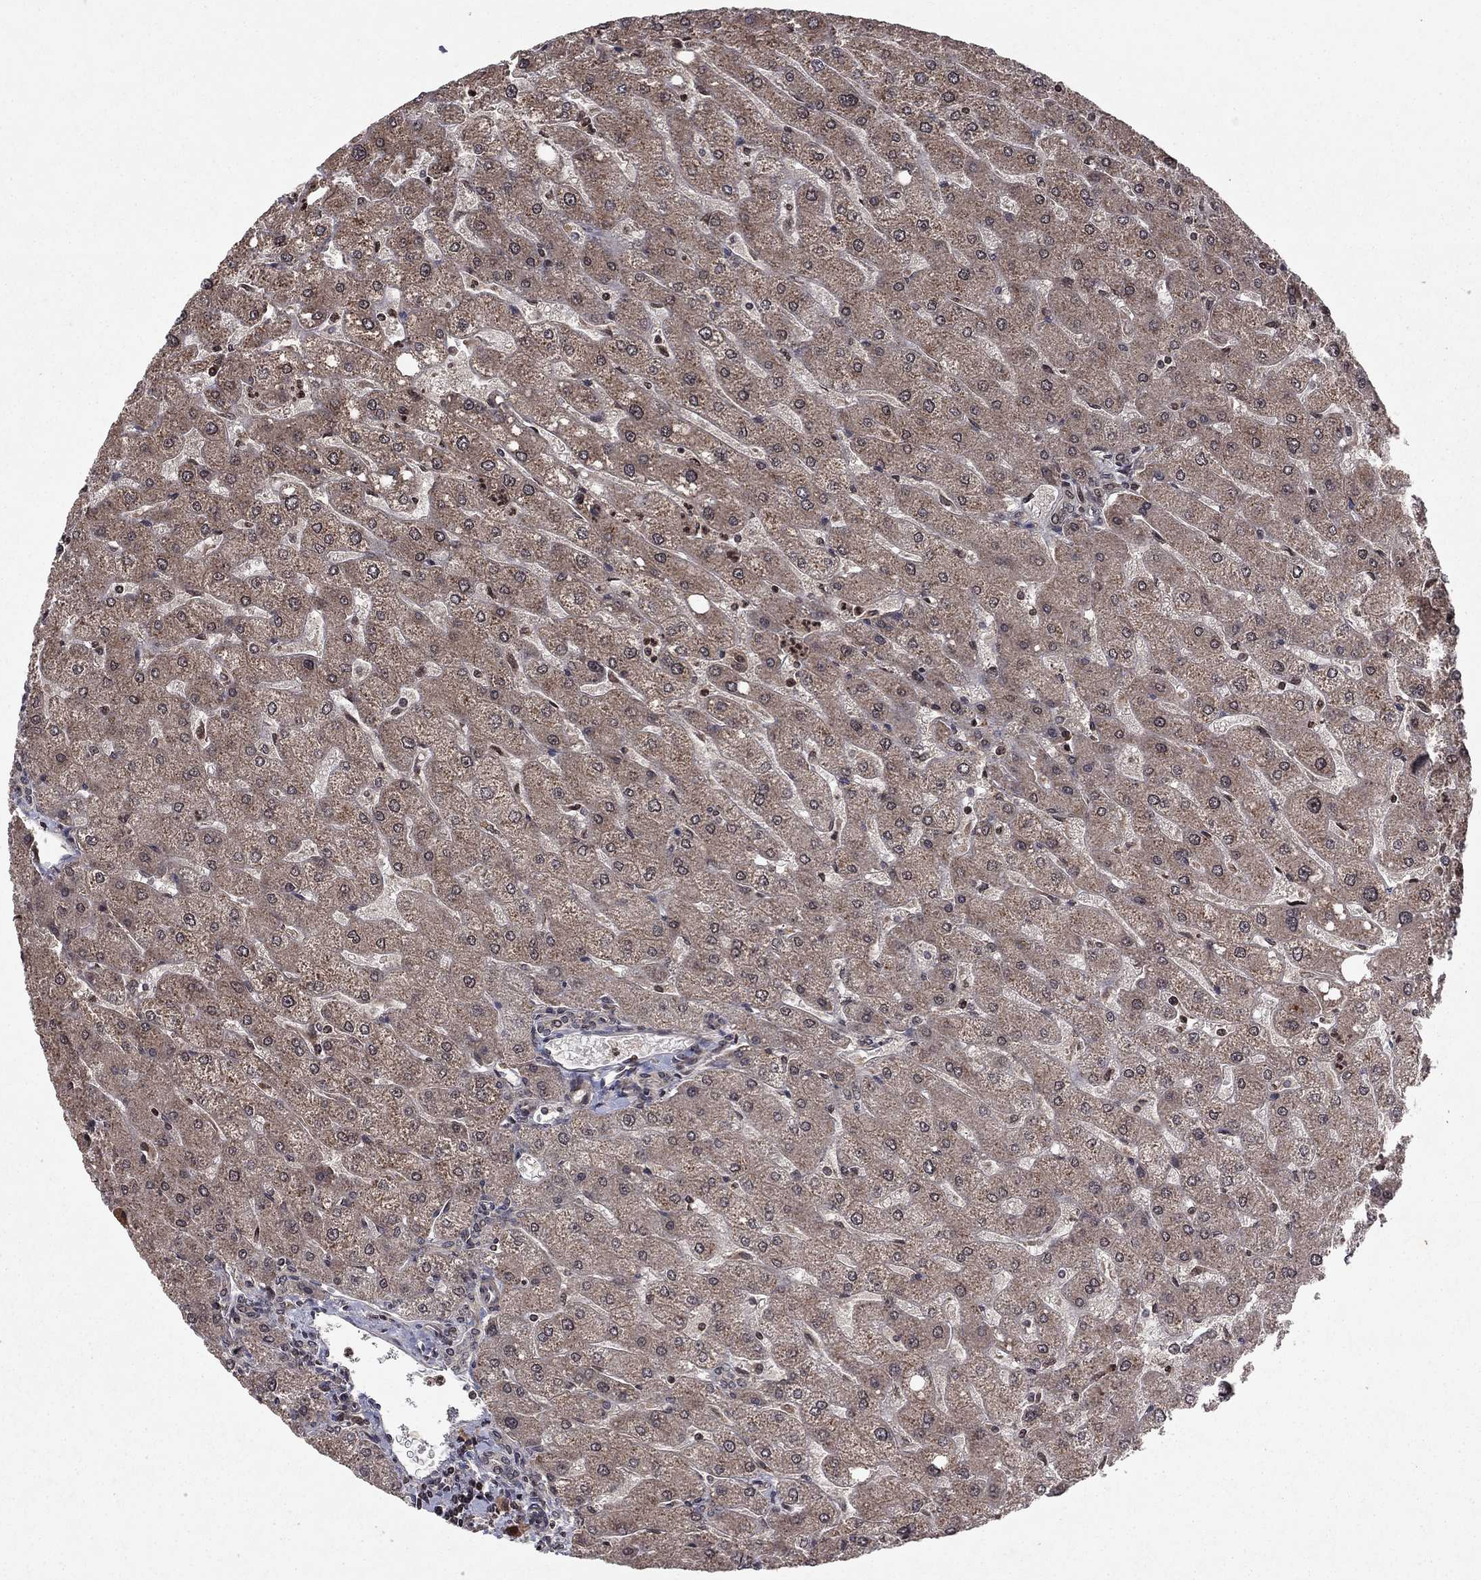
{"staining": {"intensity": "negative", "quantity": "none", "location": "none"}, "tissue": "liver", "cell_type": "Cholangiocytes", "image_type": "normal", "snomed": [{"axis": "morphology", "description": "Normal tissue, NOS"}, {"axis": "topography", "description": "Liver"}], "caption": "Immunohistochemistry photomicrograph of normal liver stained for a protein (brown), which displays no positivity in cholangiocytes.", "gene": "SORBS1", "patient": {"sex": "male", "age": 67}}